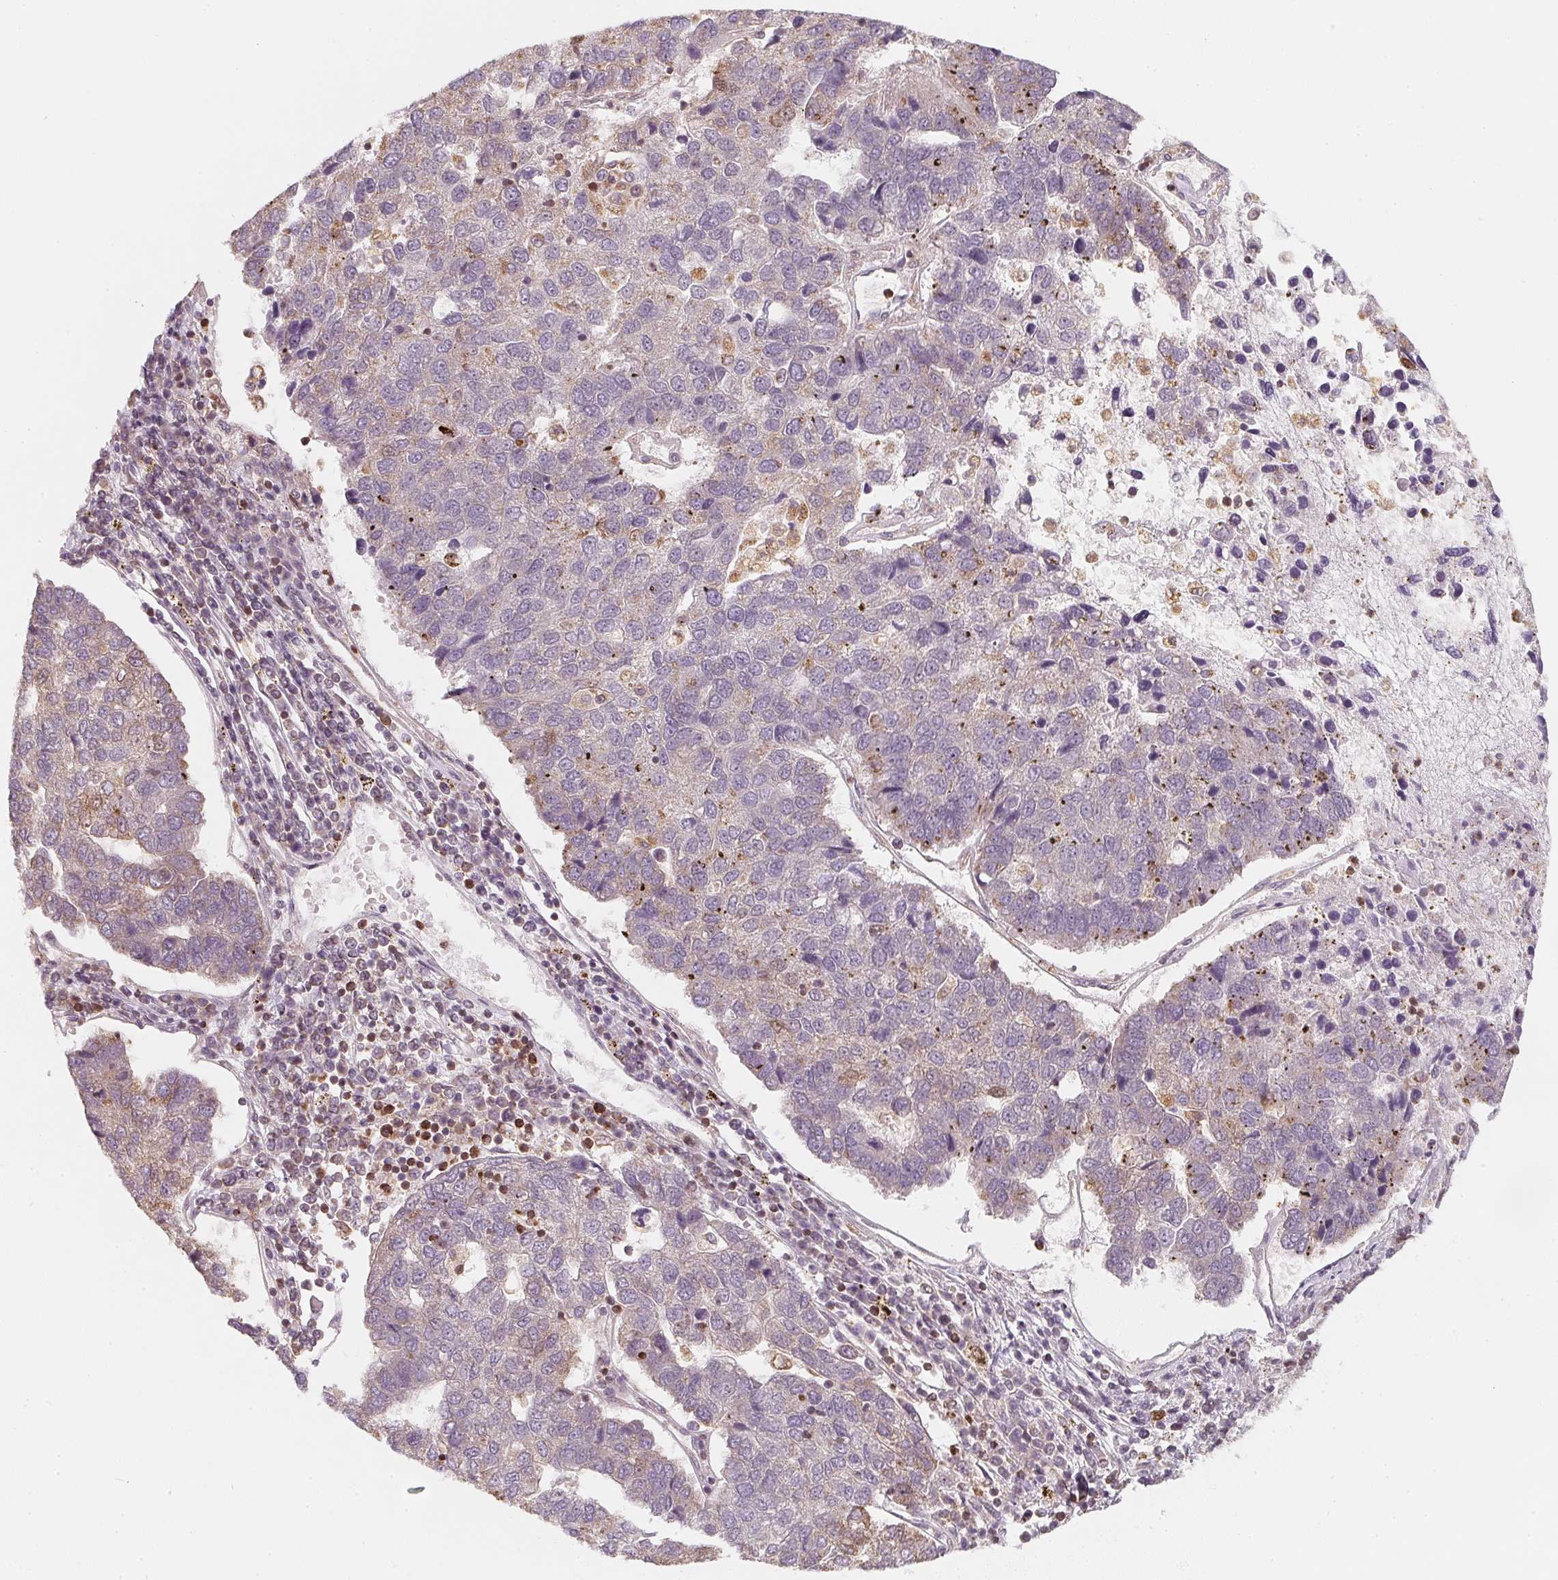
{"staining": {"intensity": "negative", "quantity": "none", "location": "none"}, "tissue": "pancreatic cancer", "cell_type": "Tumor cells", "image_type": "cancer", "snomed": [{"axis": "morphology", "description": "Adenocarcinoma, NOS"}, {"axis": "topography", "description": "Pancreas"}], "caption": "Immunohistochemistry (IHC) micrograph of neoplastic tissue: human pancreatic cancer (adenocarcinoma) stained with DAB demonstrates no significant protein positivity in tumor cells.", "gene": "ANKRD13A", "patient": {"sex": "female", "age": 61}}